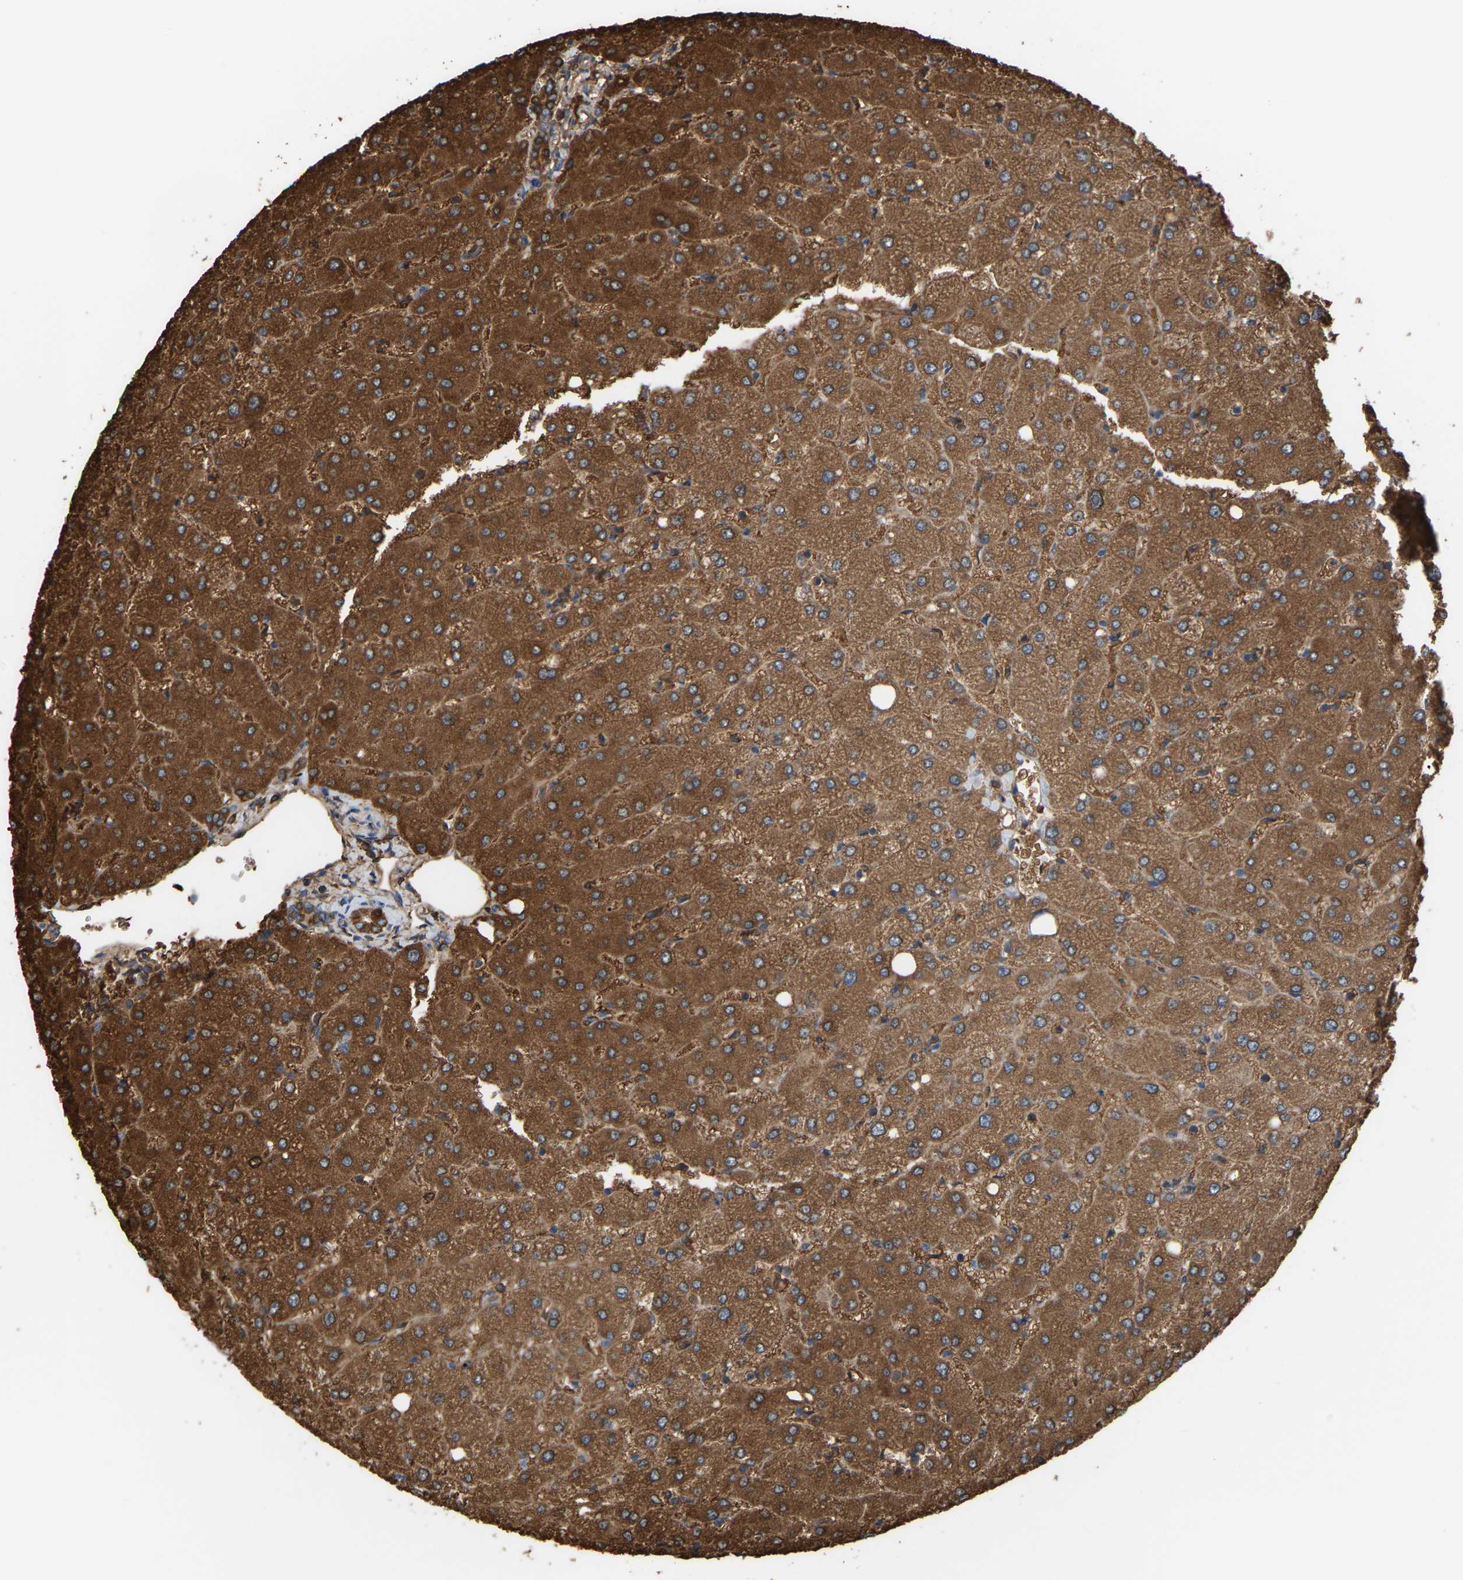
{"staining": {"intensity": "moderate", "quantity": ">75%", "location": "cytoplasmic/membranous"}, "tissue": "liver", "cell_type": "Cholangiocytes", "image_type": "normal", "snomed": [{"axis": "morphology", "description": "Normal tissue, NOS"}, {"axis": "topography", "description": "Liver"}], "caption": "The photomicrograph displays staining of benign liver, revealing moderate cytoplasmic/membranous protein staining (brown color) within cholangiocytes.", "gene": "CROT", "patient": {"sex": "female", "age": 54}}